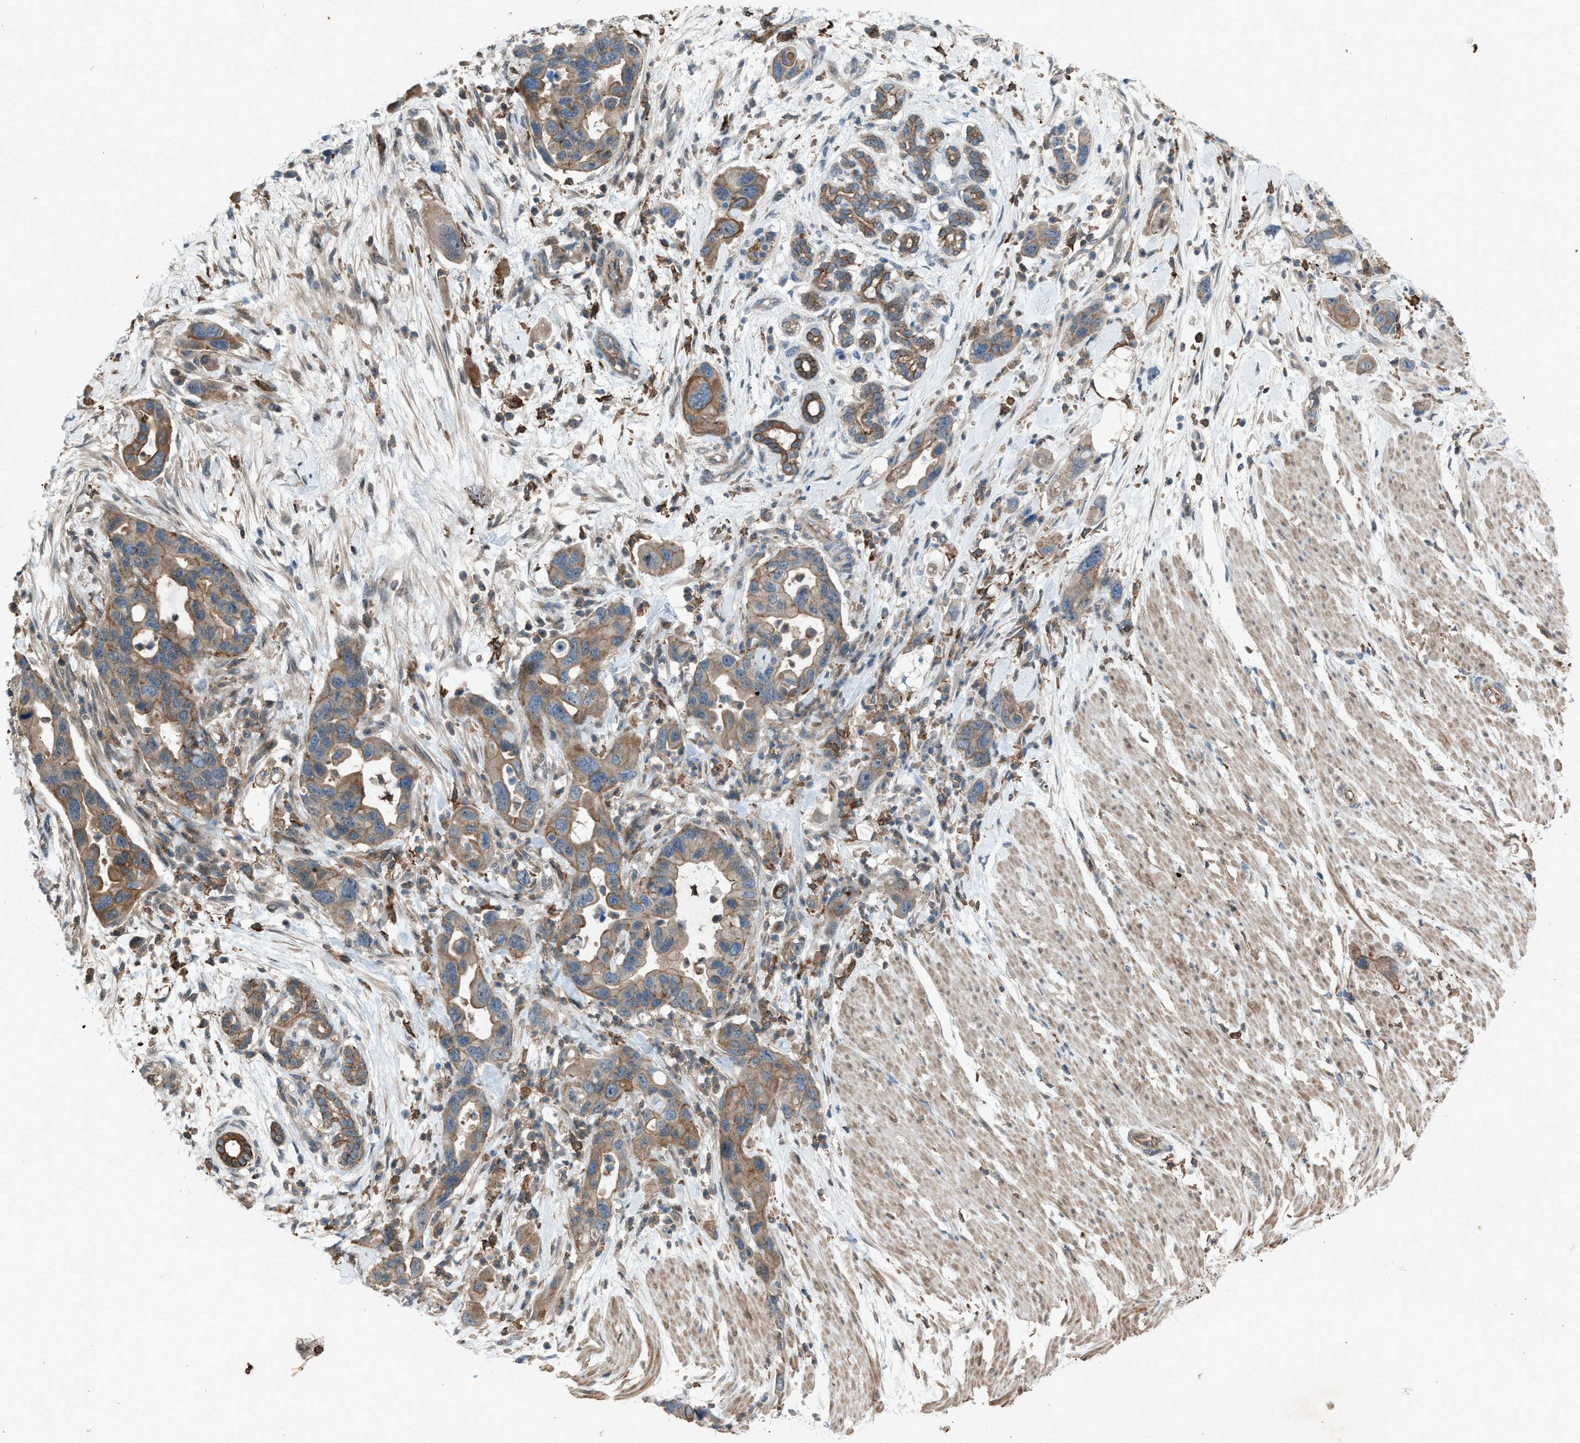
{"staining": {"intensity": "moderate", "quantity": ">75%", "location": "cytoplasmic/membranous"}, "tissue": "pancreatic cancer", "cell_type": "Tumor cells", "image_type": "cancer", "snomed": [{"axis": "morphology", "description": "Normal tissue, NOS"}, {"axis": "morphology", "description": "Adenocarcinoma, NOS"}, {"axis": "topography", "description": "Pancreas"}], "caption": "Tumor cells display moderate cytoplasmic/membranous staining in about >75% of cells in adenocarcinoma (pancreatic).", "gene": "DYRK1A", "patient": {"sex": "female", "age": 71}}